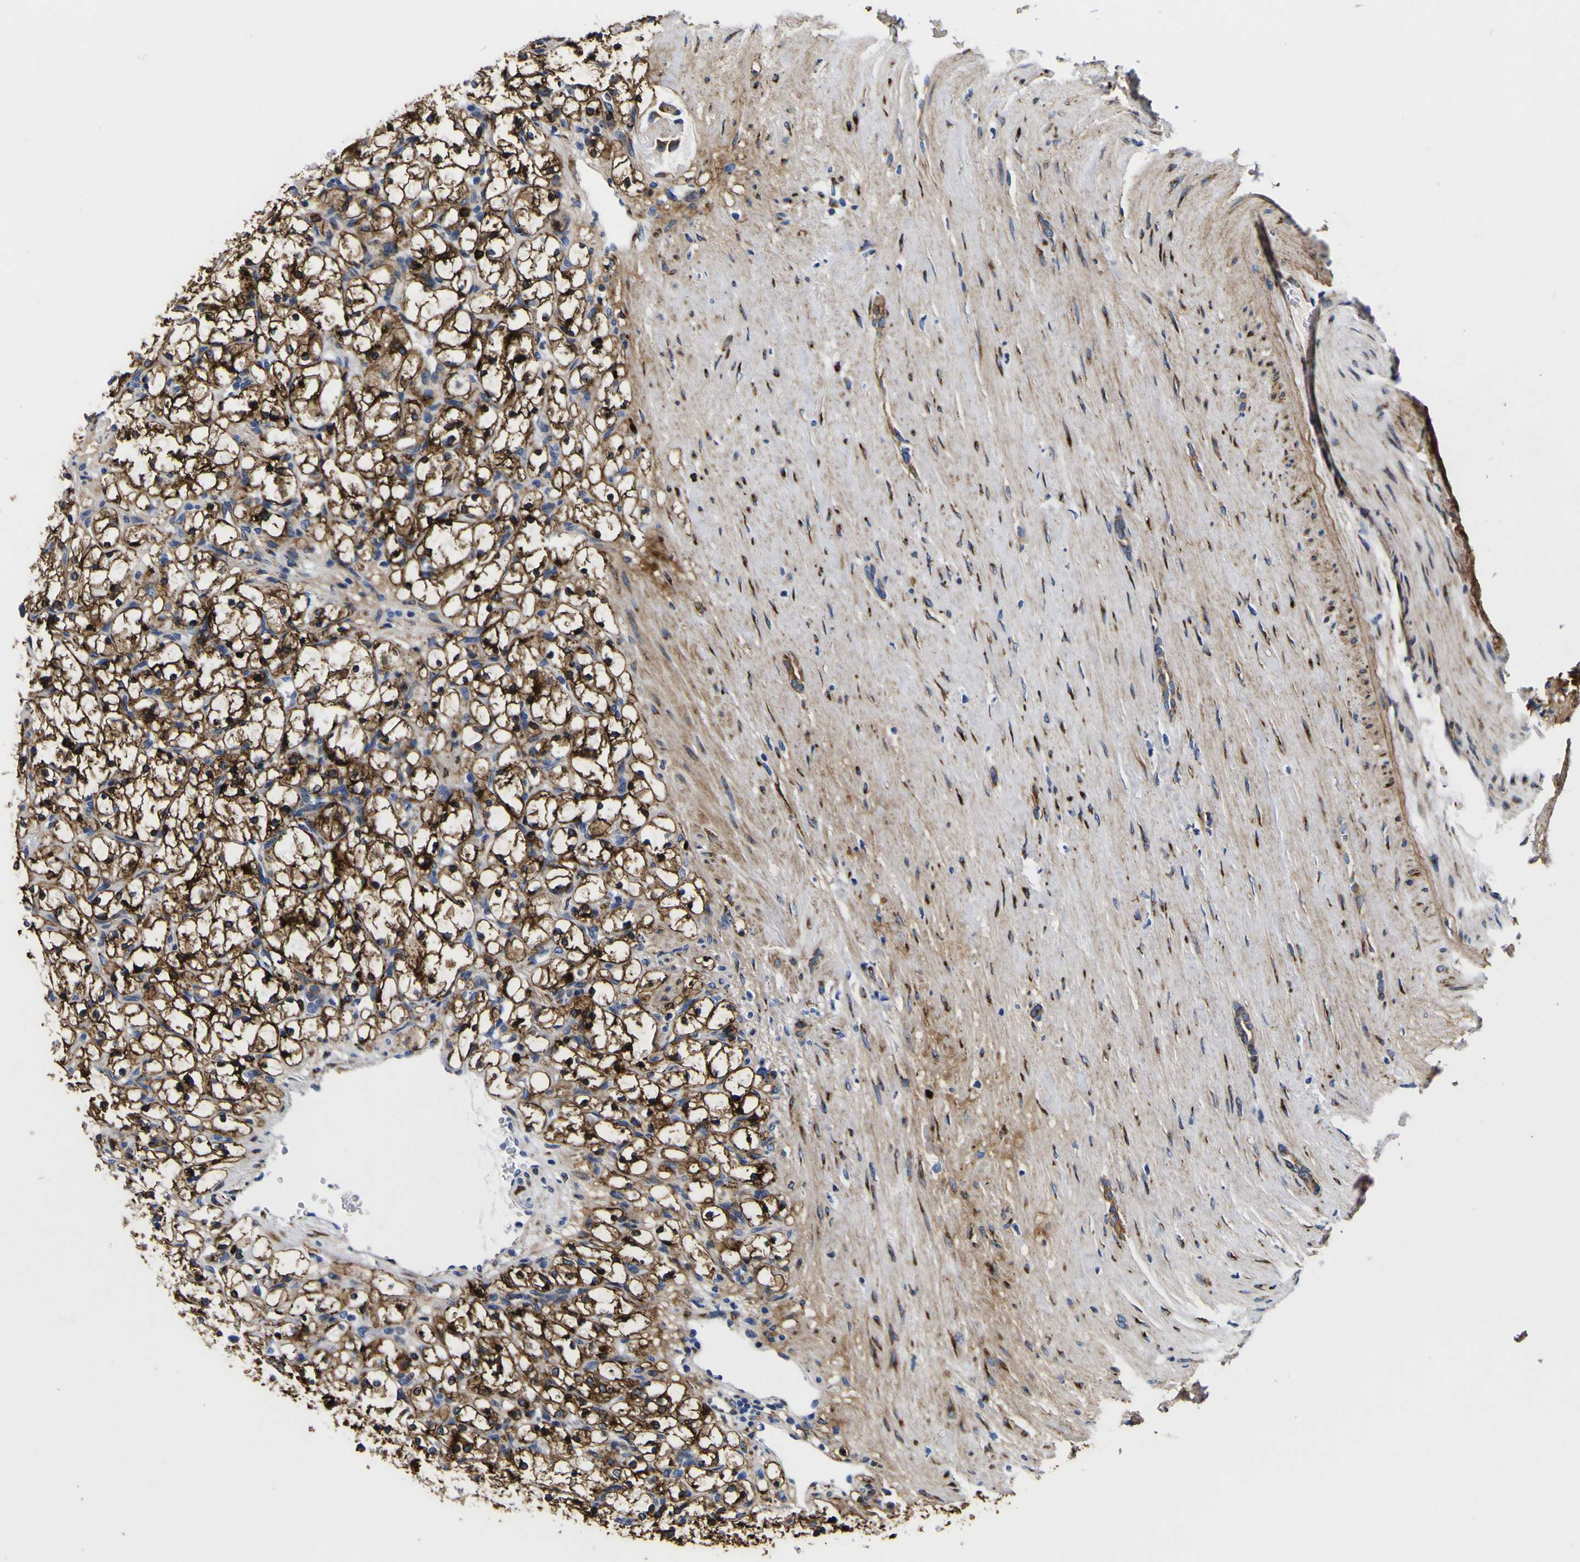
{"staining": {"intensity": "strong", "quantity": ">75%", "location": "cytoplasmic/membranous"}, "tissue": "renal cancer", "cell_type": "Tumor cells", "image_type": "cancer", "snomed": [{"axis": "morphology", "description": "Adenocarcinoma, NOS"}, {"axis": "topography", "description": "Kidney"}], "caption": "Tumor cells exhibit strong cytoplasmic/membranous staining in approximately >75% of cells in renal adenocarcinoma. (brown staining indicates protein expression, while blue staining denotes nuclei).", "gene": "SCD", "patient": {"sex": "female", "age": 69}}